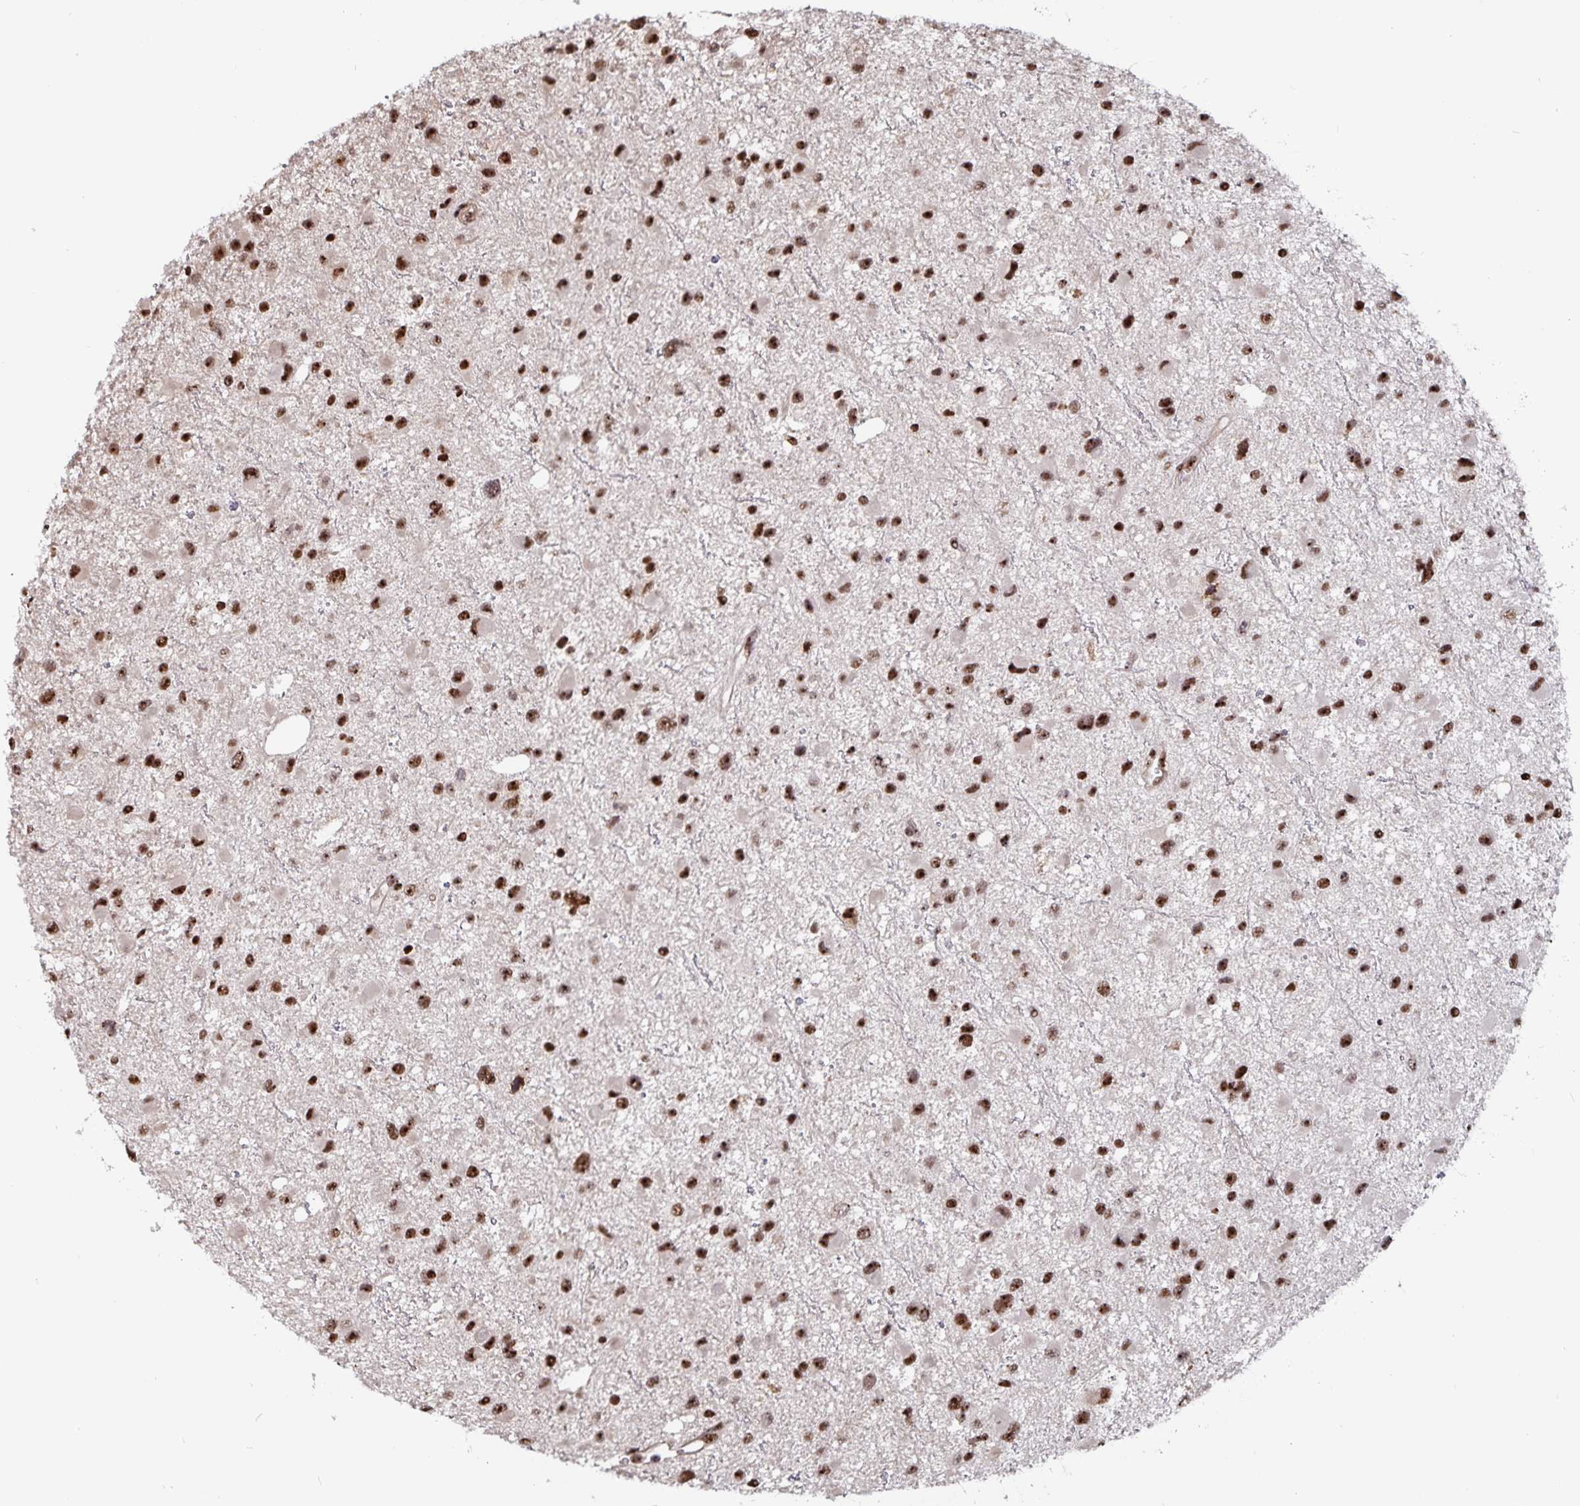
{"staining": {"intensity": "strong", "quantity": ">75%", "location": "nuclear"}, "tissue": "glioma", "cell_type": "Tumor cells", "image_type": "cancer", "snomed": [{"axis": "morphology", "description": "Glioma, malignant, Low grade"}, {"axis": "topography", "description": "Brain"}], "caption": "There is high levels of strong nuclear expression in tumor cells of glioma, as demonstrated by immunohistochemical staining (brown color).", "gene": "LAS1L", "patient": {"sex": "female", "age": 32}}